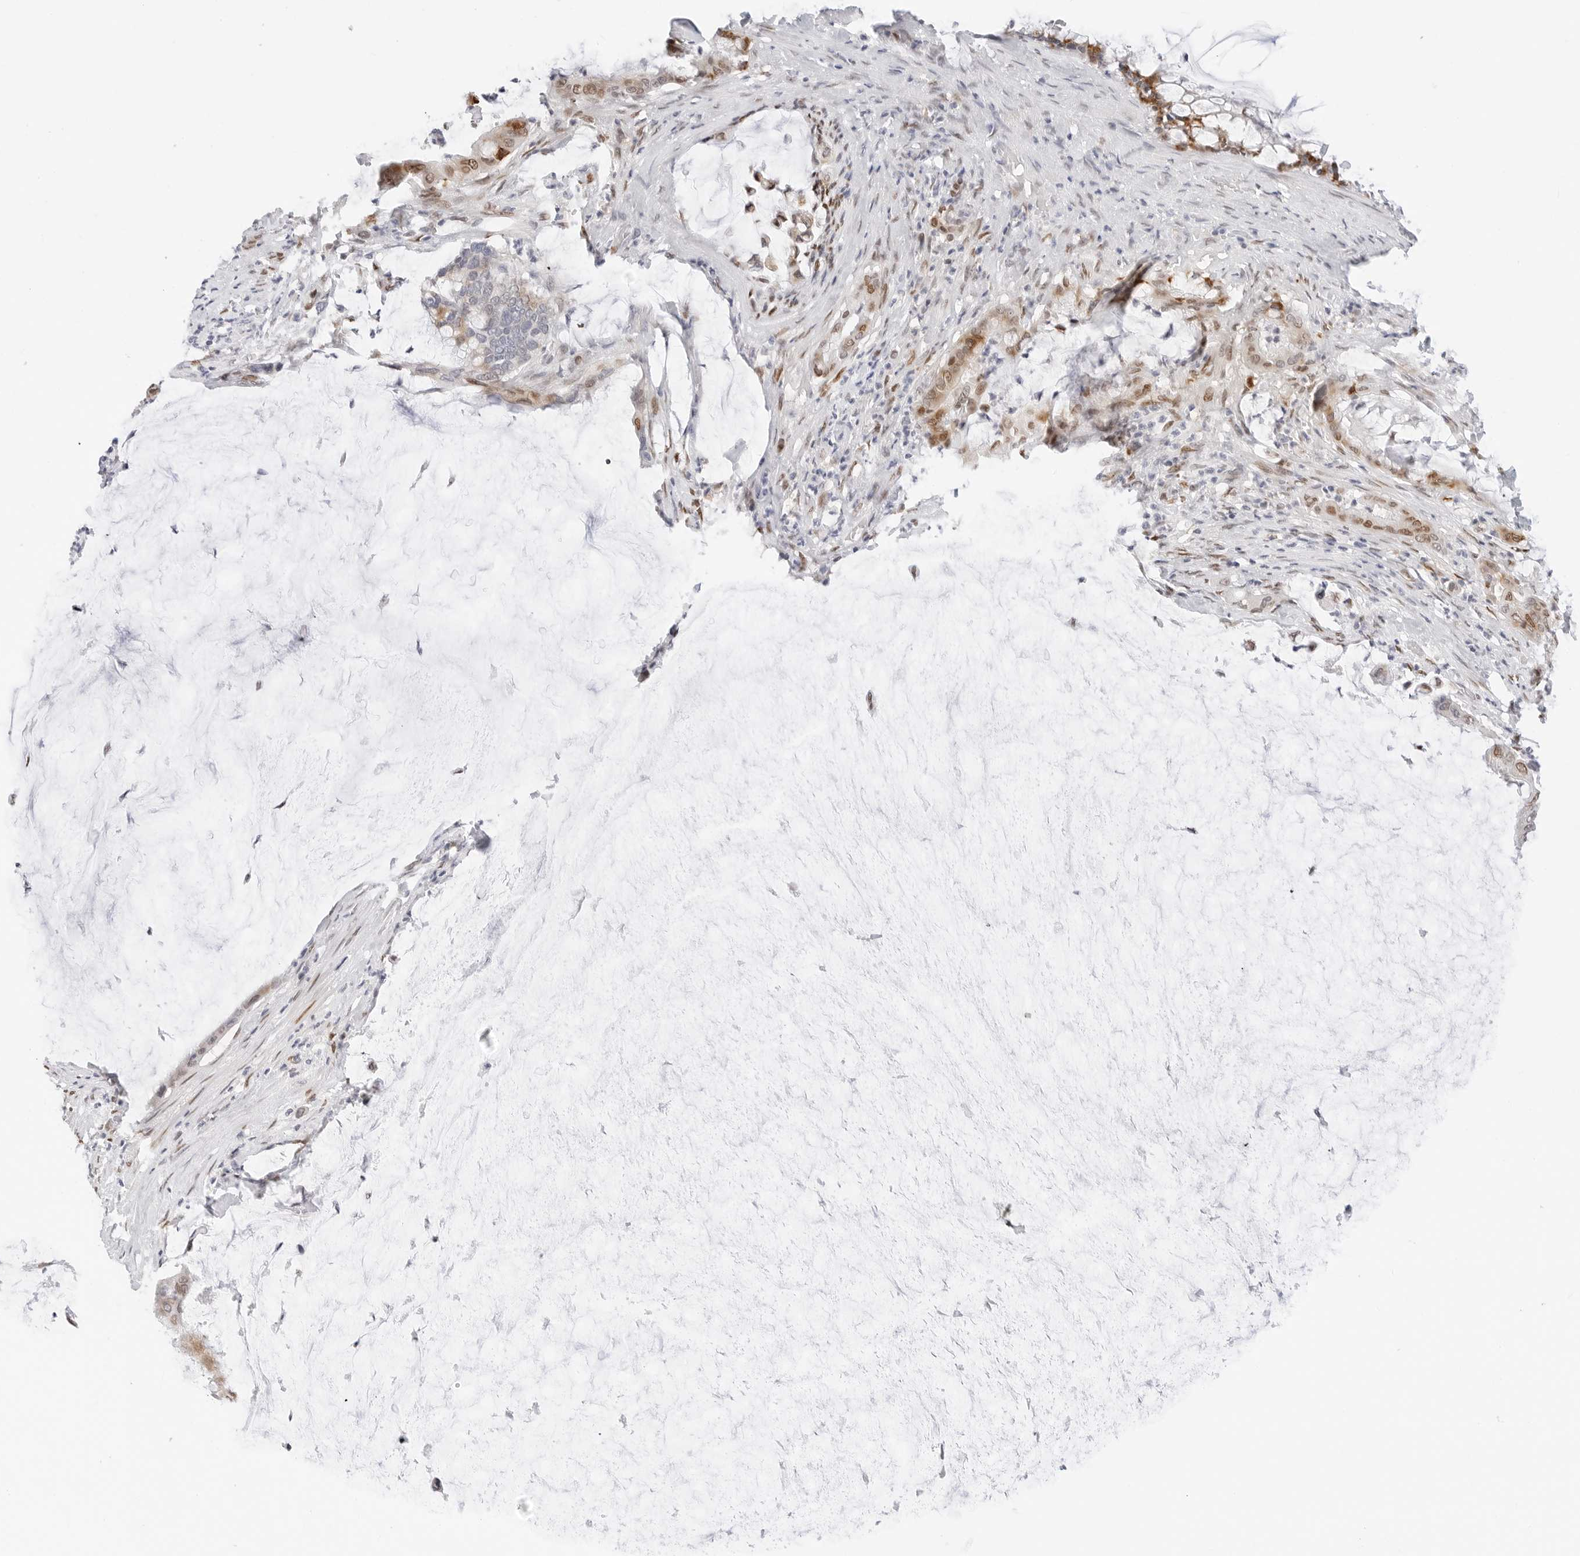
{"staining": {"intensity": "moderate", "quantity": ">75%", "location": "cytoplasmic/membranous,nuclear"}, "tissue": "pancreatic cancer", "cell_type": "Tumor cells", "image_type": "cancer", "snomed": [{"axis": "morphology", "description": "Adenocarcinoma, NOS"}, {"axis": "topography", "description": "Pancreas"}], "caption": "Protein staining shows moderate cytoplasmic/membranous and nuclear staining in approximately >75% of tumor cells in pancreatic adenocarcinoma.", "gene": "SPIDR", "patient": {"sex": "male", "age": 41}}